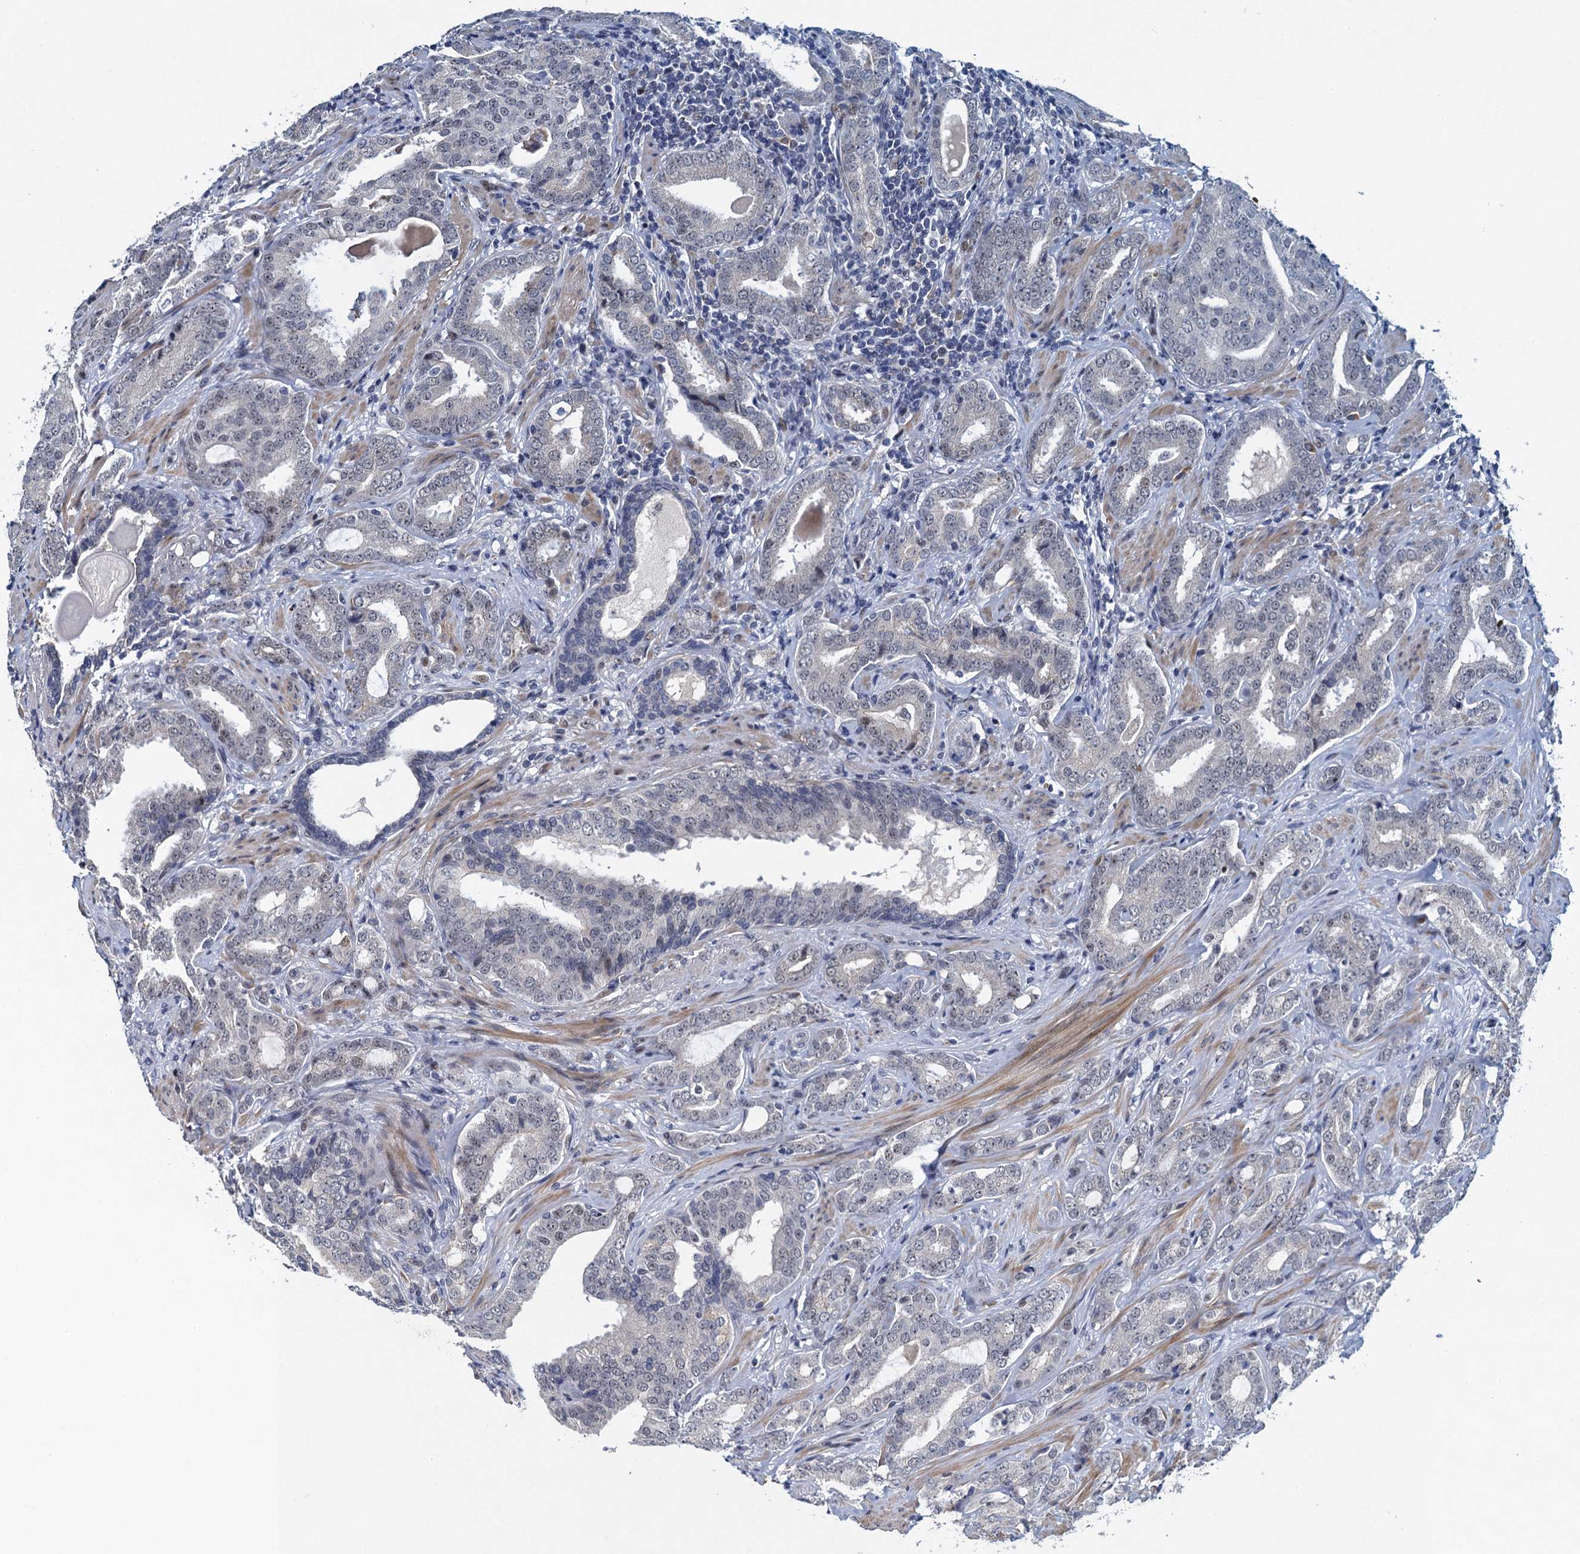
{"staining": {"intensity": "negative", "quantity": "none", "location": "none"}, "tissue": "prostate cancer", "cell_type": "Tumor cells", "image_type": "cancer", "snomed": [{"axis": "morphology", "description": "Adenocarcinoma, High grade"}, {"axis": "topography", "description": "Prostate"}], "caption": "Photomicrograph shows no protein positivity in tumor cells of prostate cancer tissue. The staining was performed using DAB to visualize the protein expression in brown, while the nuclei were stained in blue with hematoxylin (Magnification: 20x).", "gene": "ATOSA", "patient": {"sex": "male", "age": 63}}